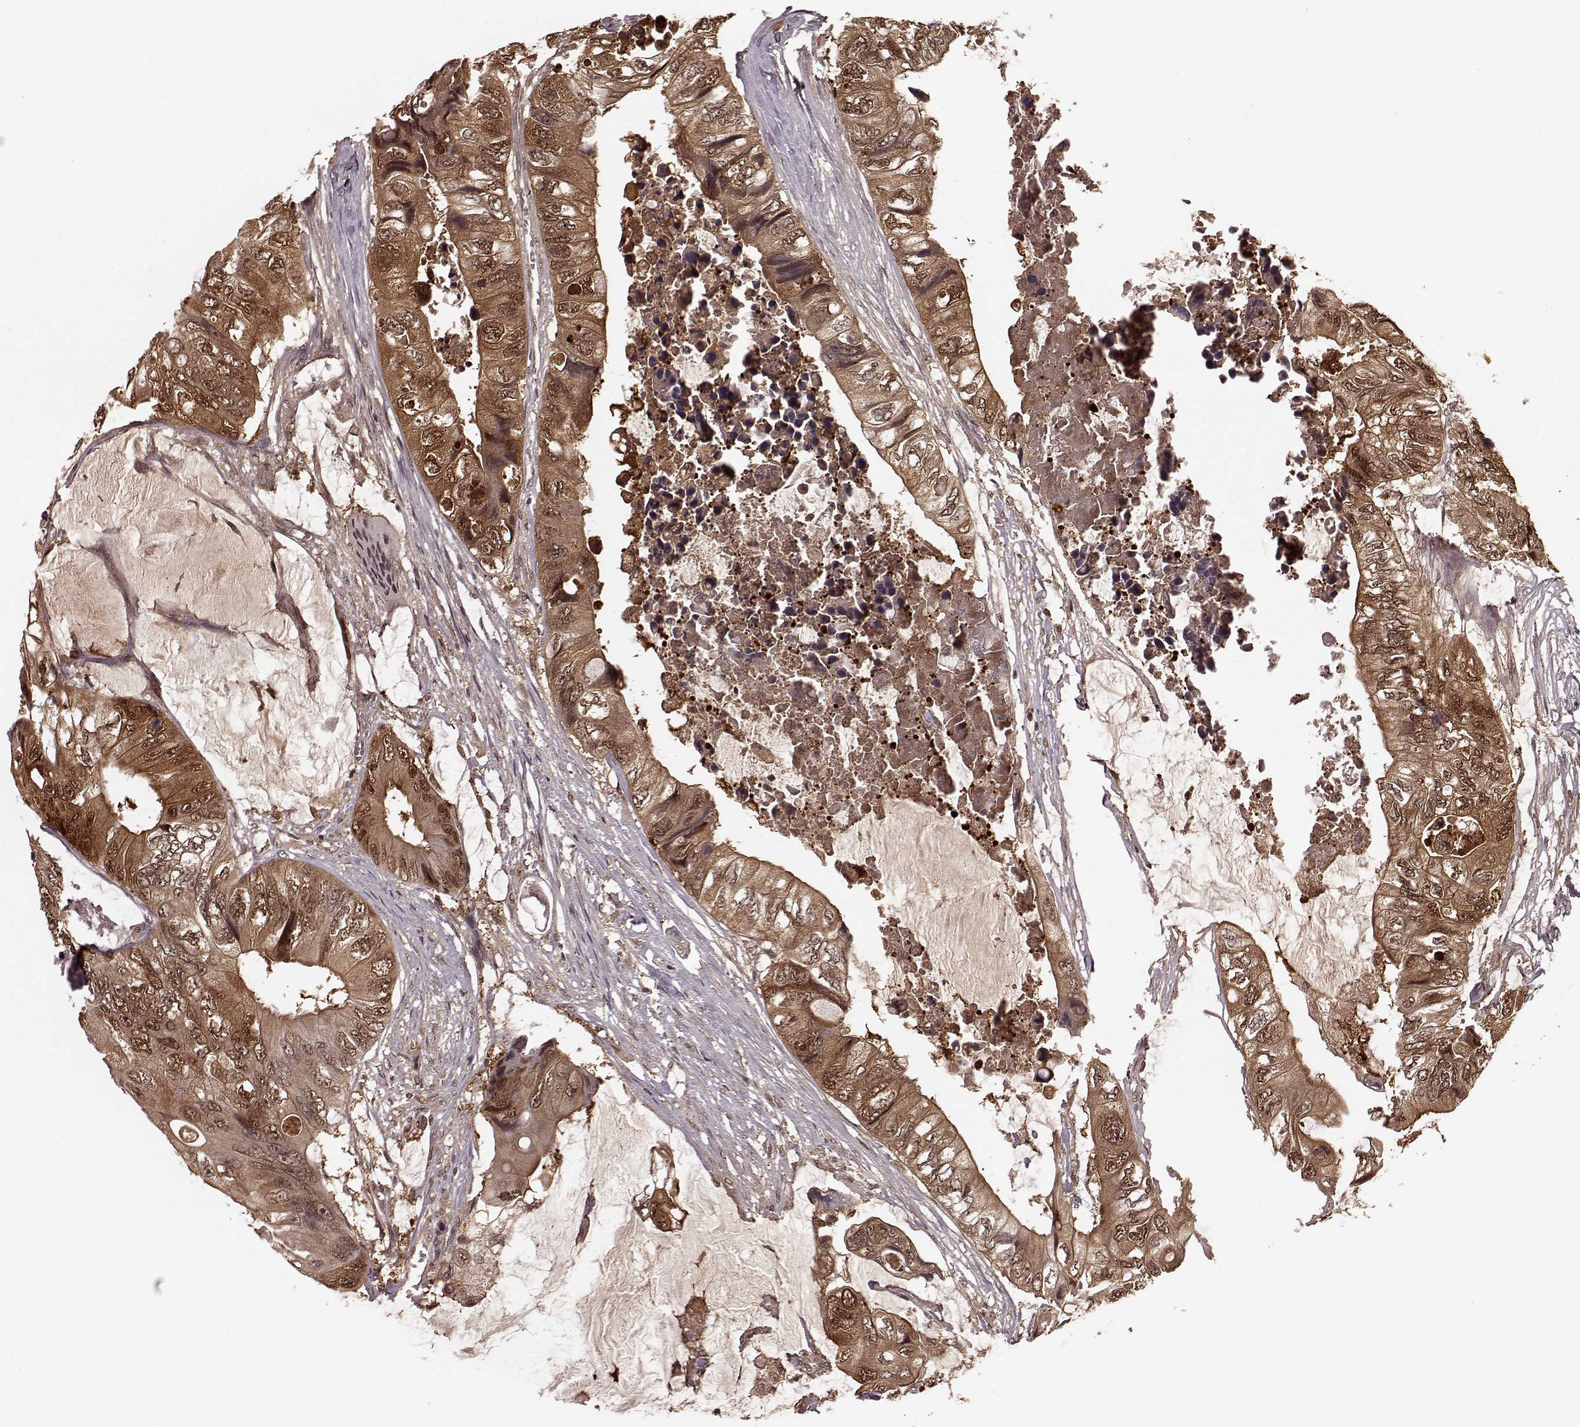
{"staining": {"intensity": "moderate", "quantity": ">75%", "location": "cytoplasmic/membranous,nuclear"}, "tissue": "colorectal cancer", "cell_type": "Tumor cells", "image_type": "cancer", "snomed": [{"axis": "morphology", "description": "Adenocarcinoma, NOS"}, {"axis": "topography", "description": "Rectum"}], "caption": "Brown immunohistochemical staining in human colorectal adenocarcinoma displays moderate cytoplasmic/membranous and nuclear staining in approximately >75% of tumor cells. The protein of interest is shown in brown color, while the nuclei are stained blue.", "gene": "GSS", "patient": {"sex": "male", "age": 63}}